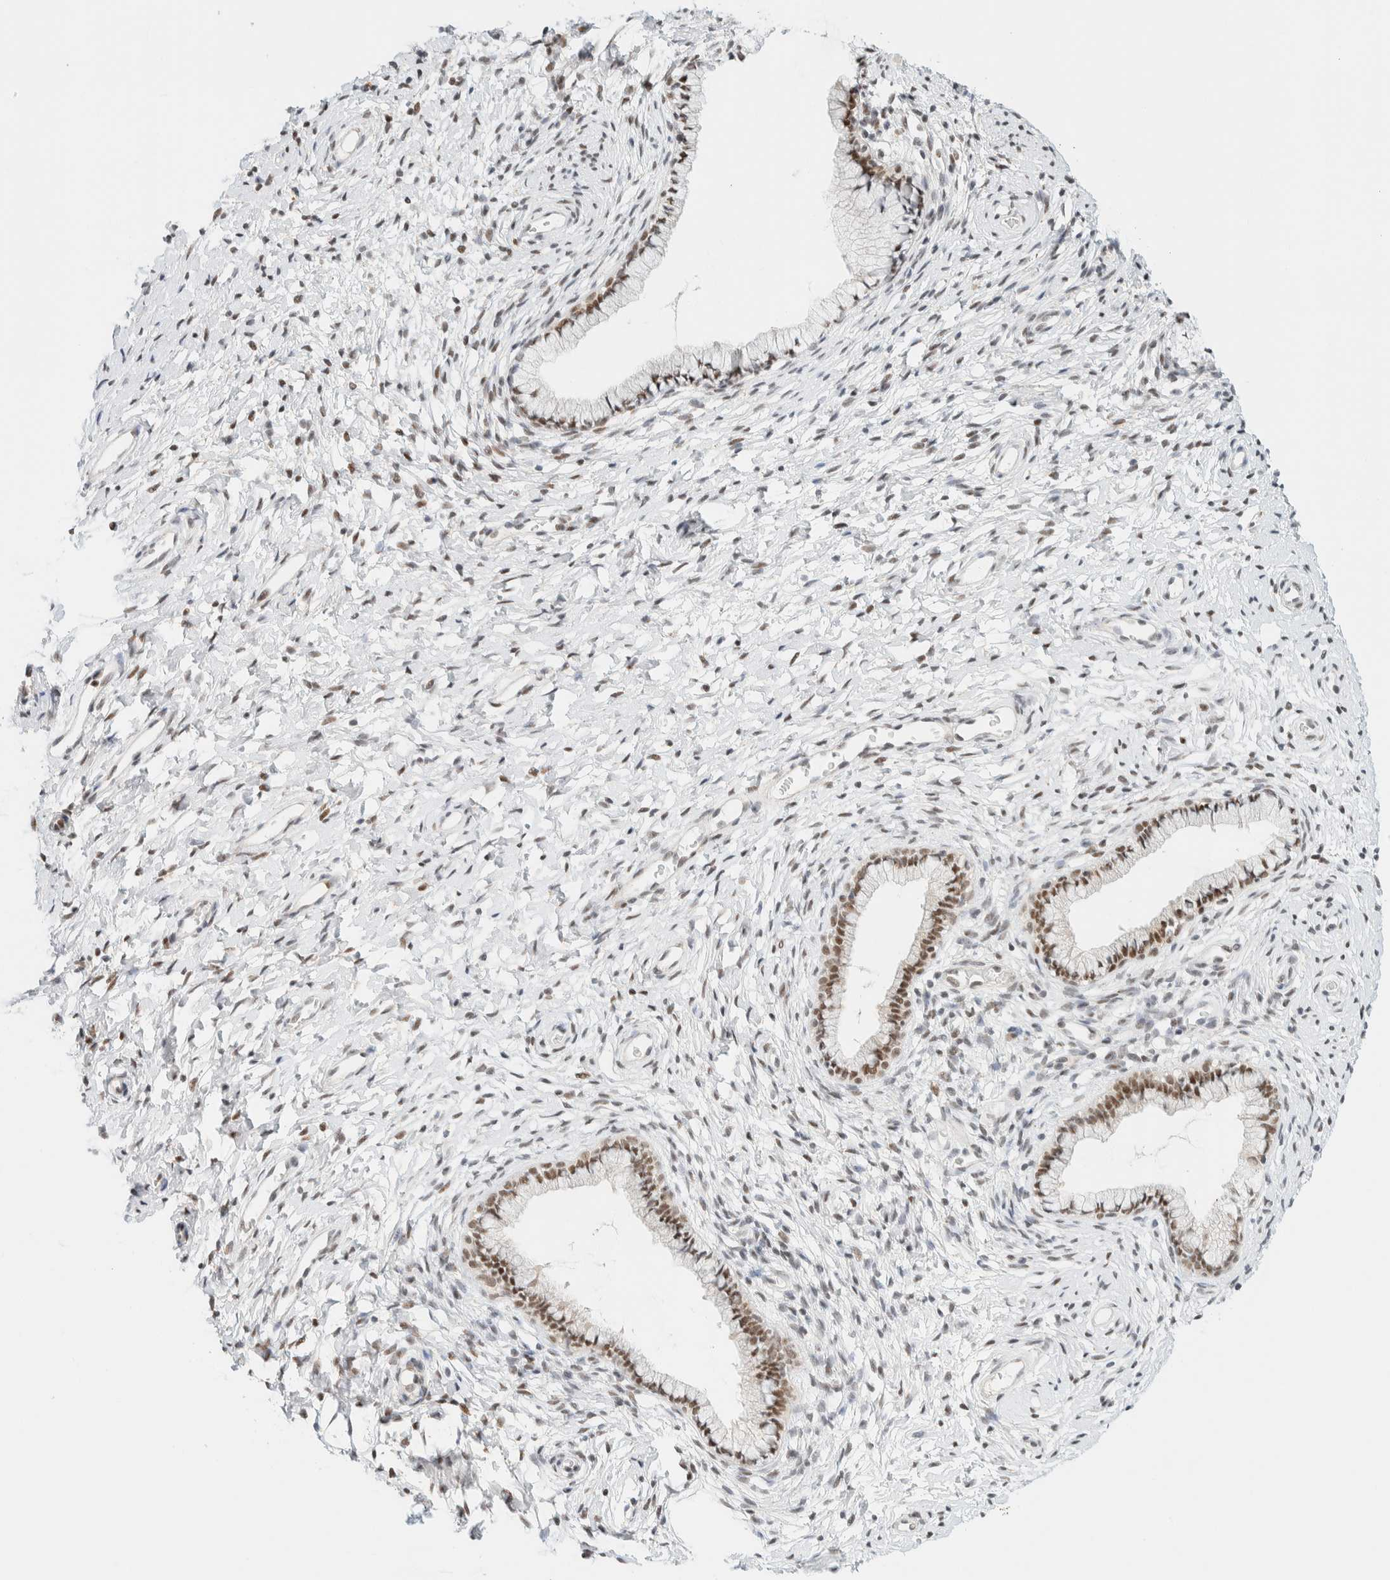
{"staining": {"intensity": "moderate", "quantity": ">75%", "location": "nuclear"}, "tissue": "cervix", "cell_type": "Glandular cells", "image_type": "normal", "snomed": [{"axis": "morphology", "description": "Normal tissue, NOS"}, {"axis": "topography", "description": "Cervix"}], "caption": "This is an image of immunohistochemistry staining of unremarkable cervix, which shows moderate staining in the nuclear of glandular cells.", "gene": "PYGO2", "patient": {"sex": "female", "age": 72}}